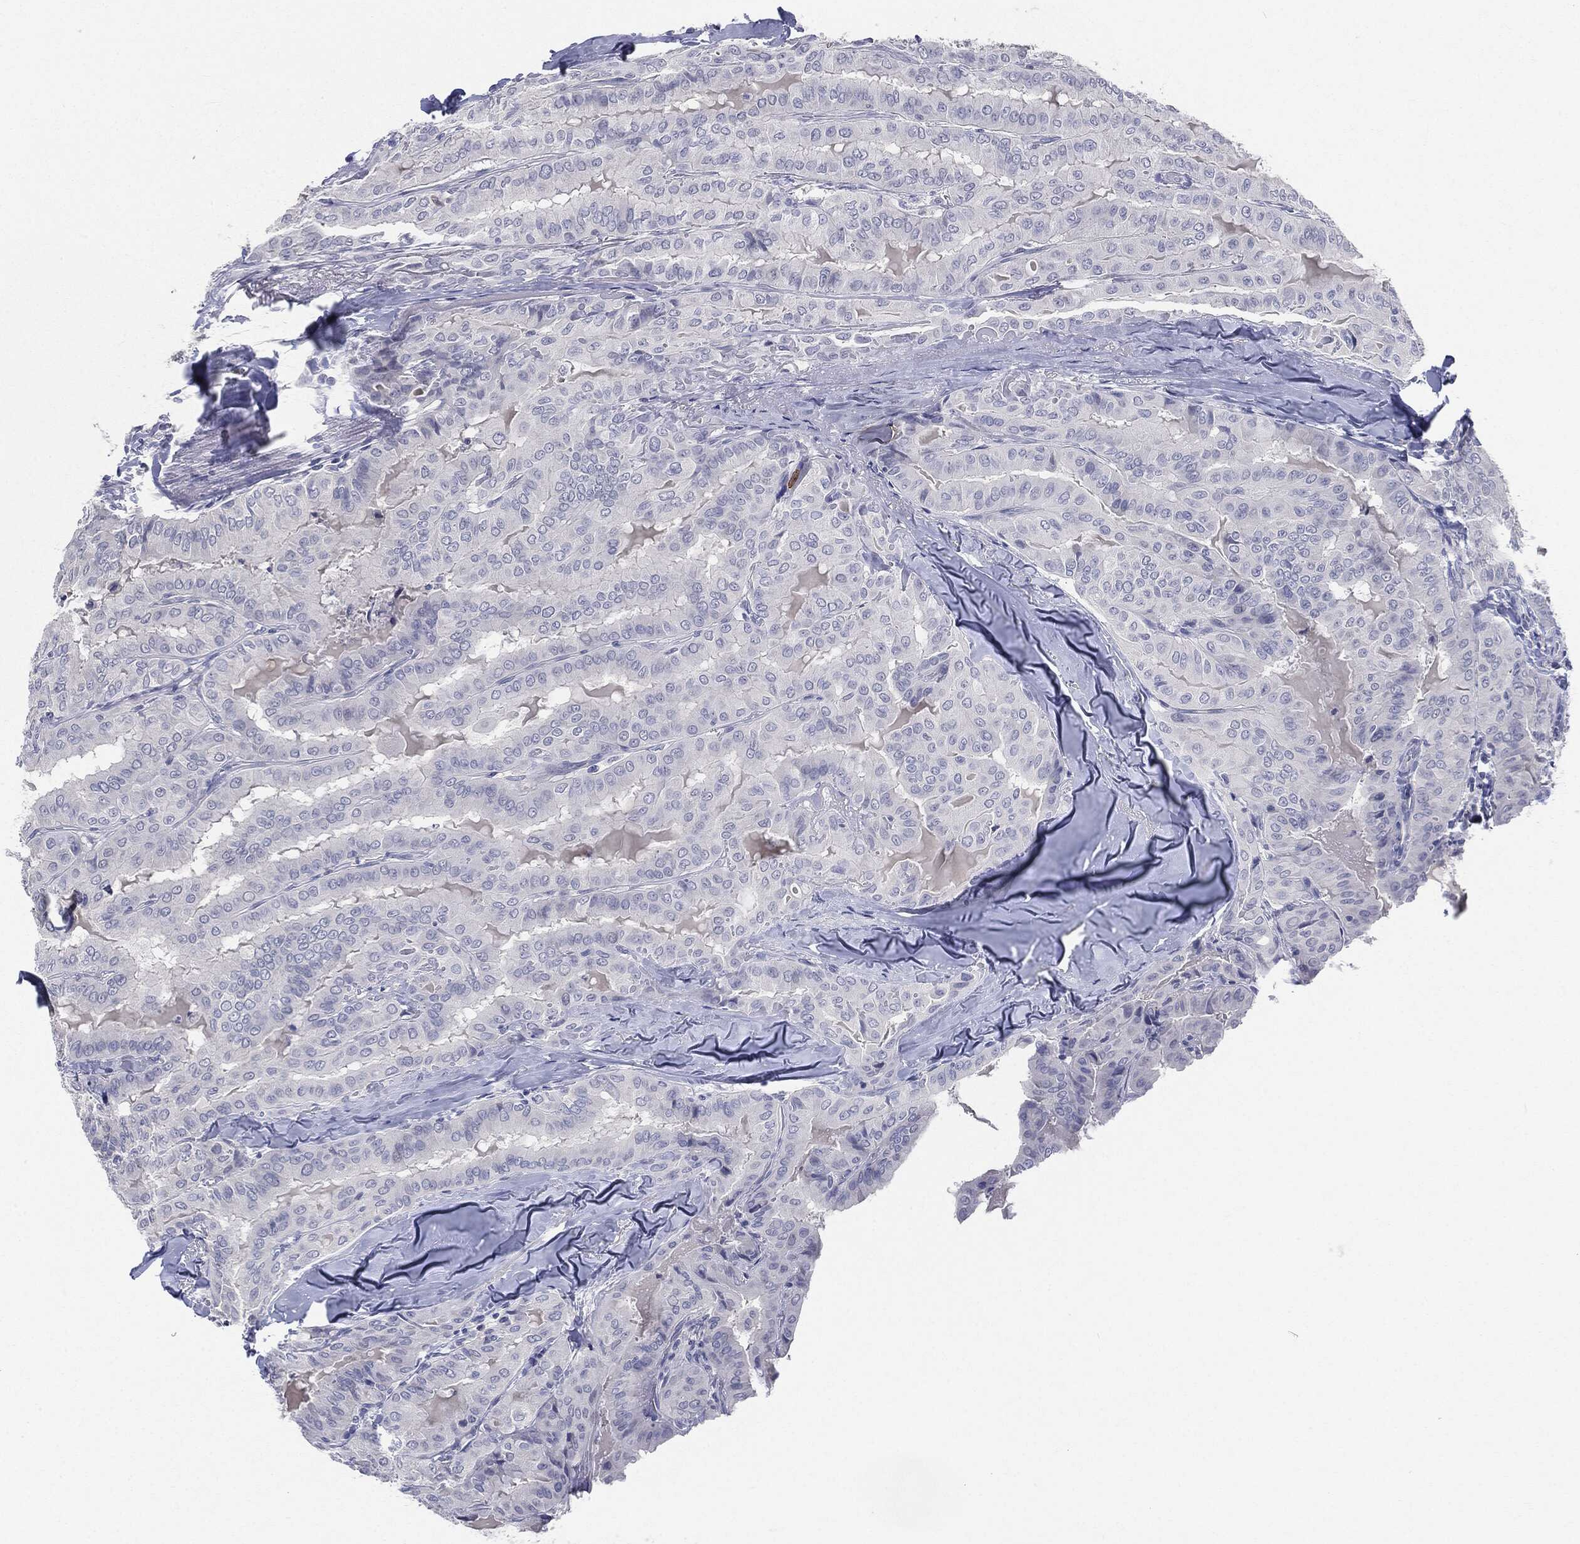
{"staining": {"intensity": "negative", "quantity": "none", "location": "none"}, "tissue": "thyroid cancer", "cell_type": "Tumor cells", "image_type": "cancer", "snomed": [{"axis": "morphology", "description": "Papillary adenocarcinoma, NOS"}, {"axis": "topography", "description": "Thyroid gland"}], "caption": "This is an IHC micrograph of human thyroid papillary adenocarcinoma. There is no expression in tumor cells.", "gene": "CGB1", "patient": {"sex": "female", "age": 68}}